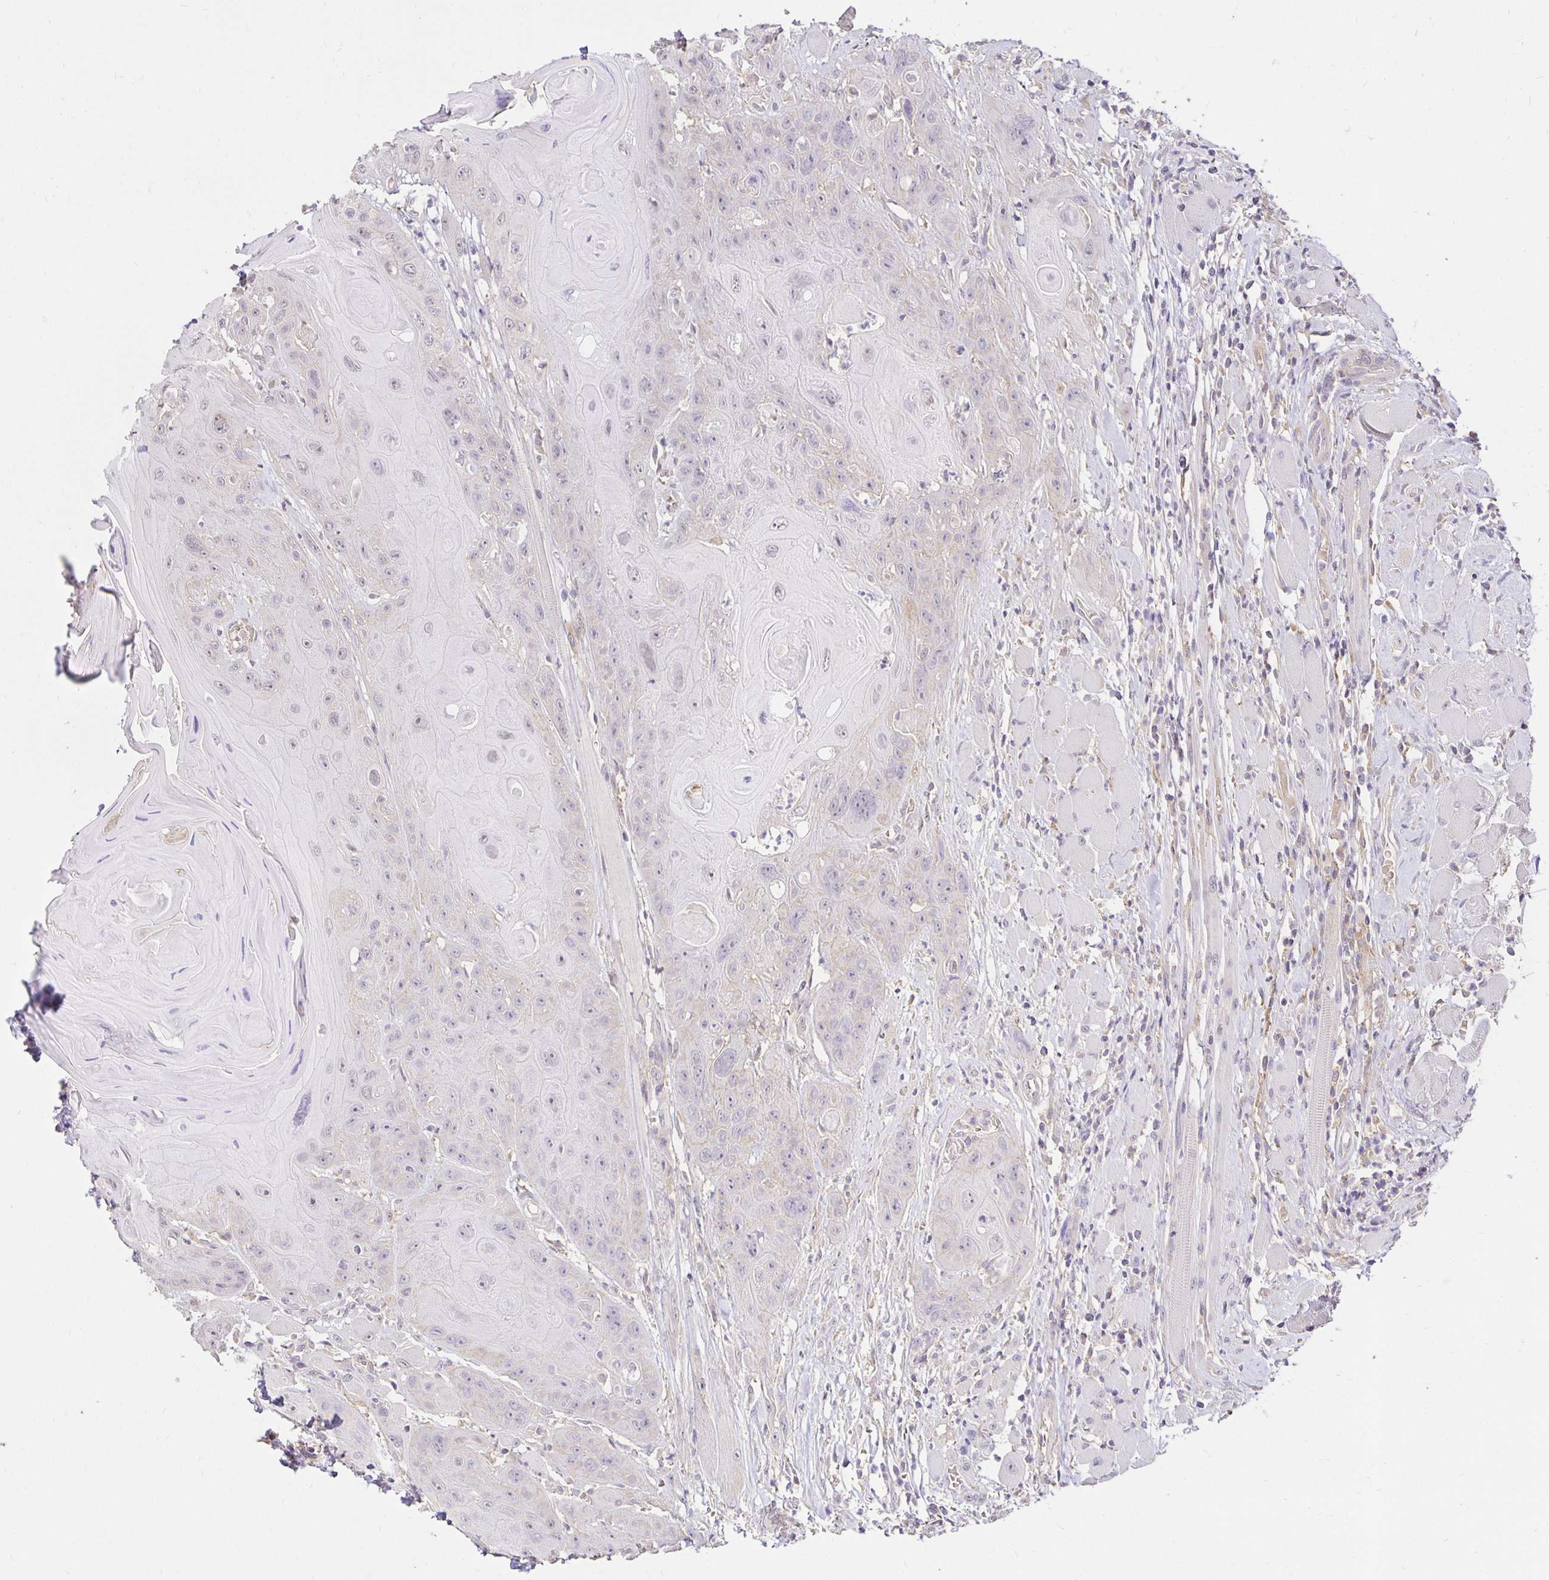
{"staining": {"intensity": "negative", "quantity": "none", "location": "none"}, "tissue": "head and neck cancer", "cell_type": "Tumor cells", "image_type": "cancer", "snomed": [{"axis": "morphology", "description": "Squamous cell carcinoma, NOS"}, {"axis": "topography", "description": "Head-Neck"}], "caption": "Tumor cells show no significant protein expression in head and neck squamous cell carcinoma.", "gene": "PNPLA3", "patient": {"sex": "female", "age": 59}}